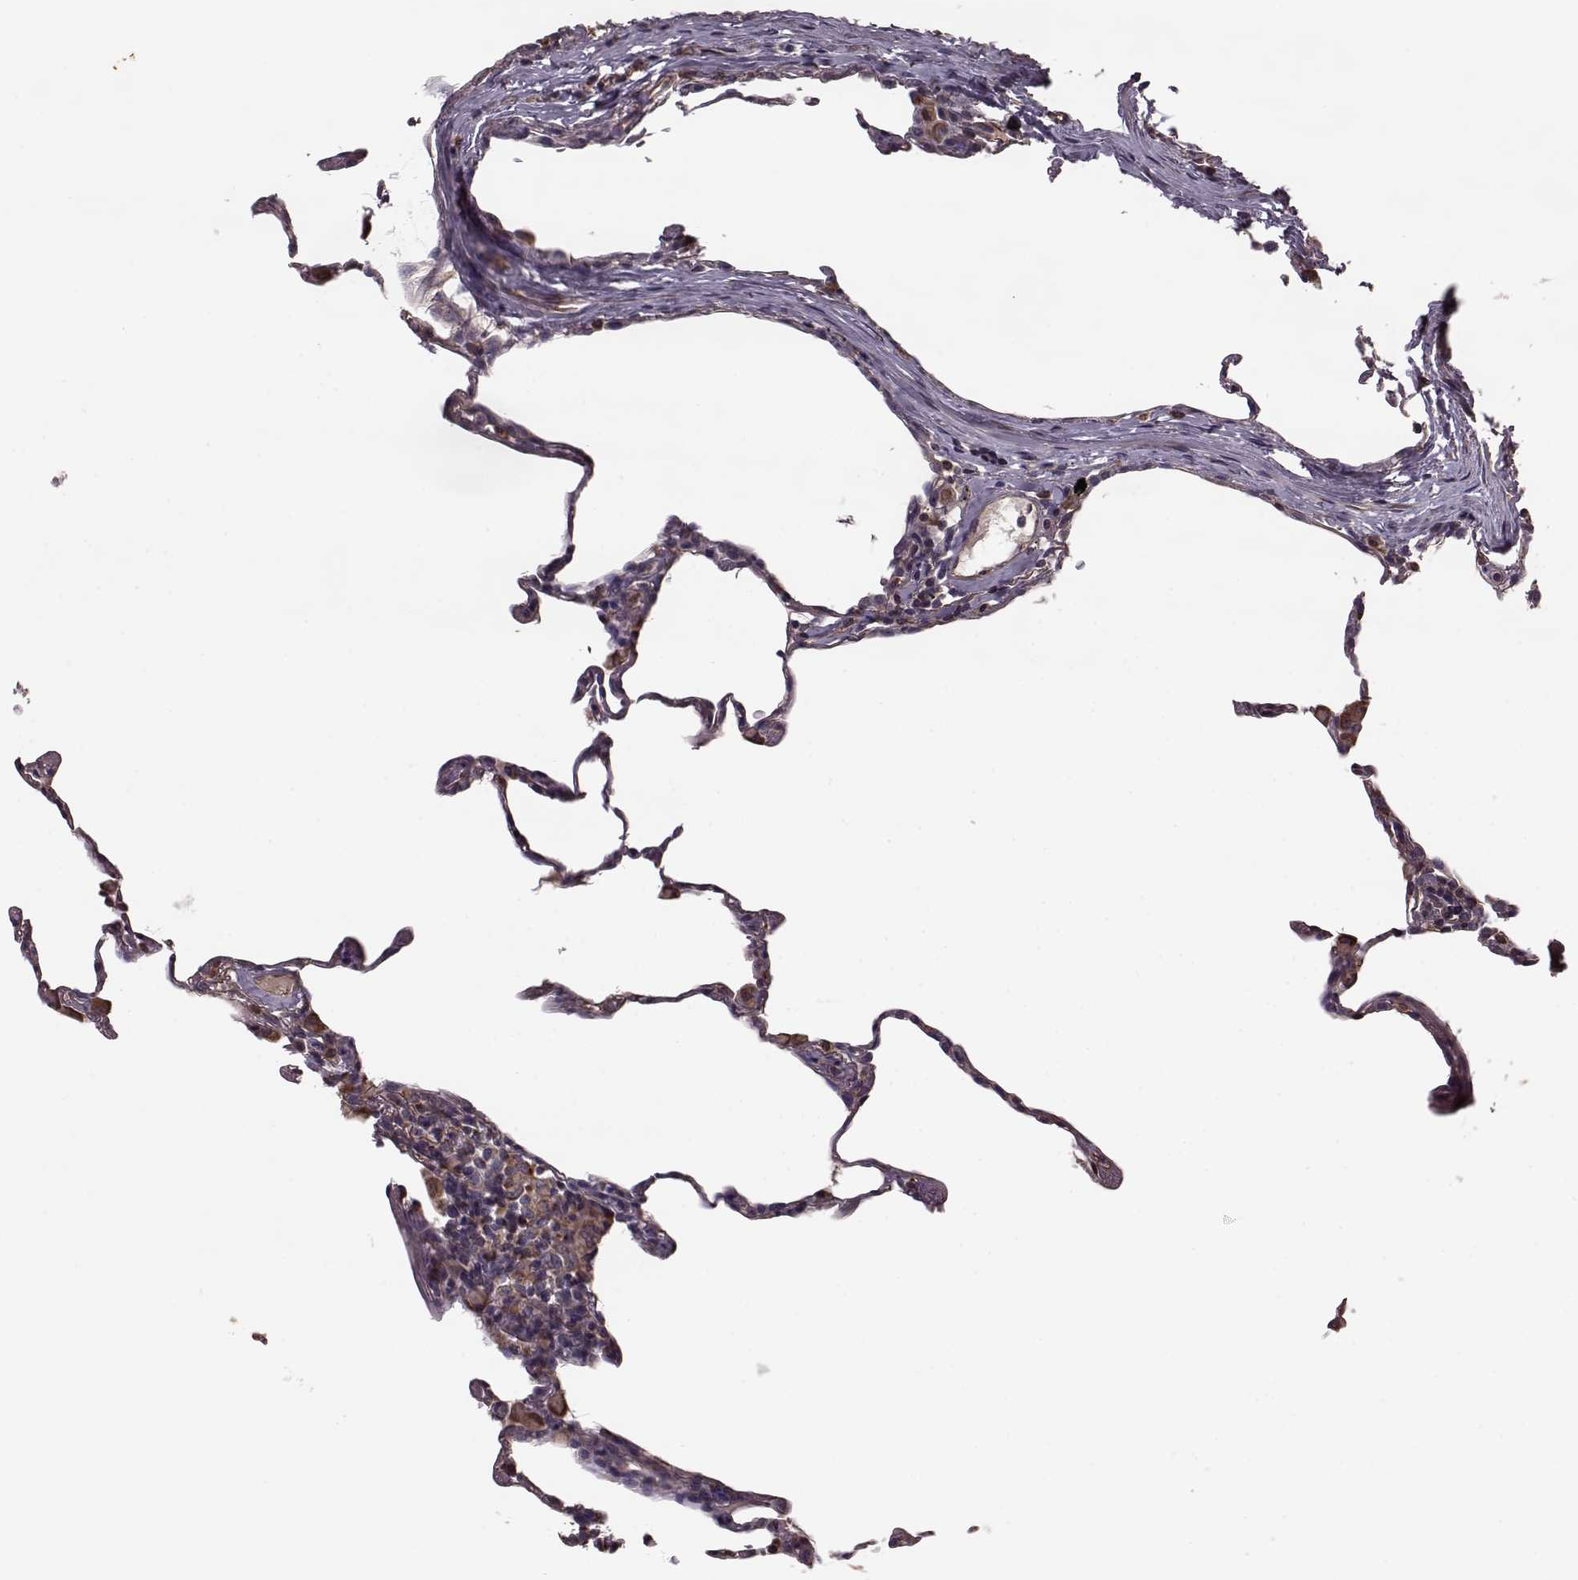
{"staining": {"intensity": "moderate", "quantity": "<25%", "location": "cytoplasmic/membranous"}, "tissue": "lung", "cell_type": "Alveolar cells", "image_type": "normal", "snomed": [{"axis": "morphology", "description": "Normal tissue, NOS"}, {"axis": "topography", "description": "Lung"}], "caption": "Lung stained for a protein (brown) shows moderate cytoplasmic/membranous positive staining in about <25% of alveolar cells.", "gene": "NTF3", "patient": {"sex": "female", "age": 57}}